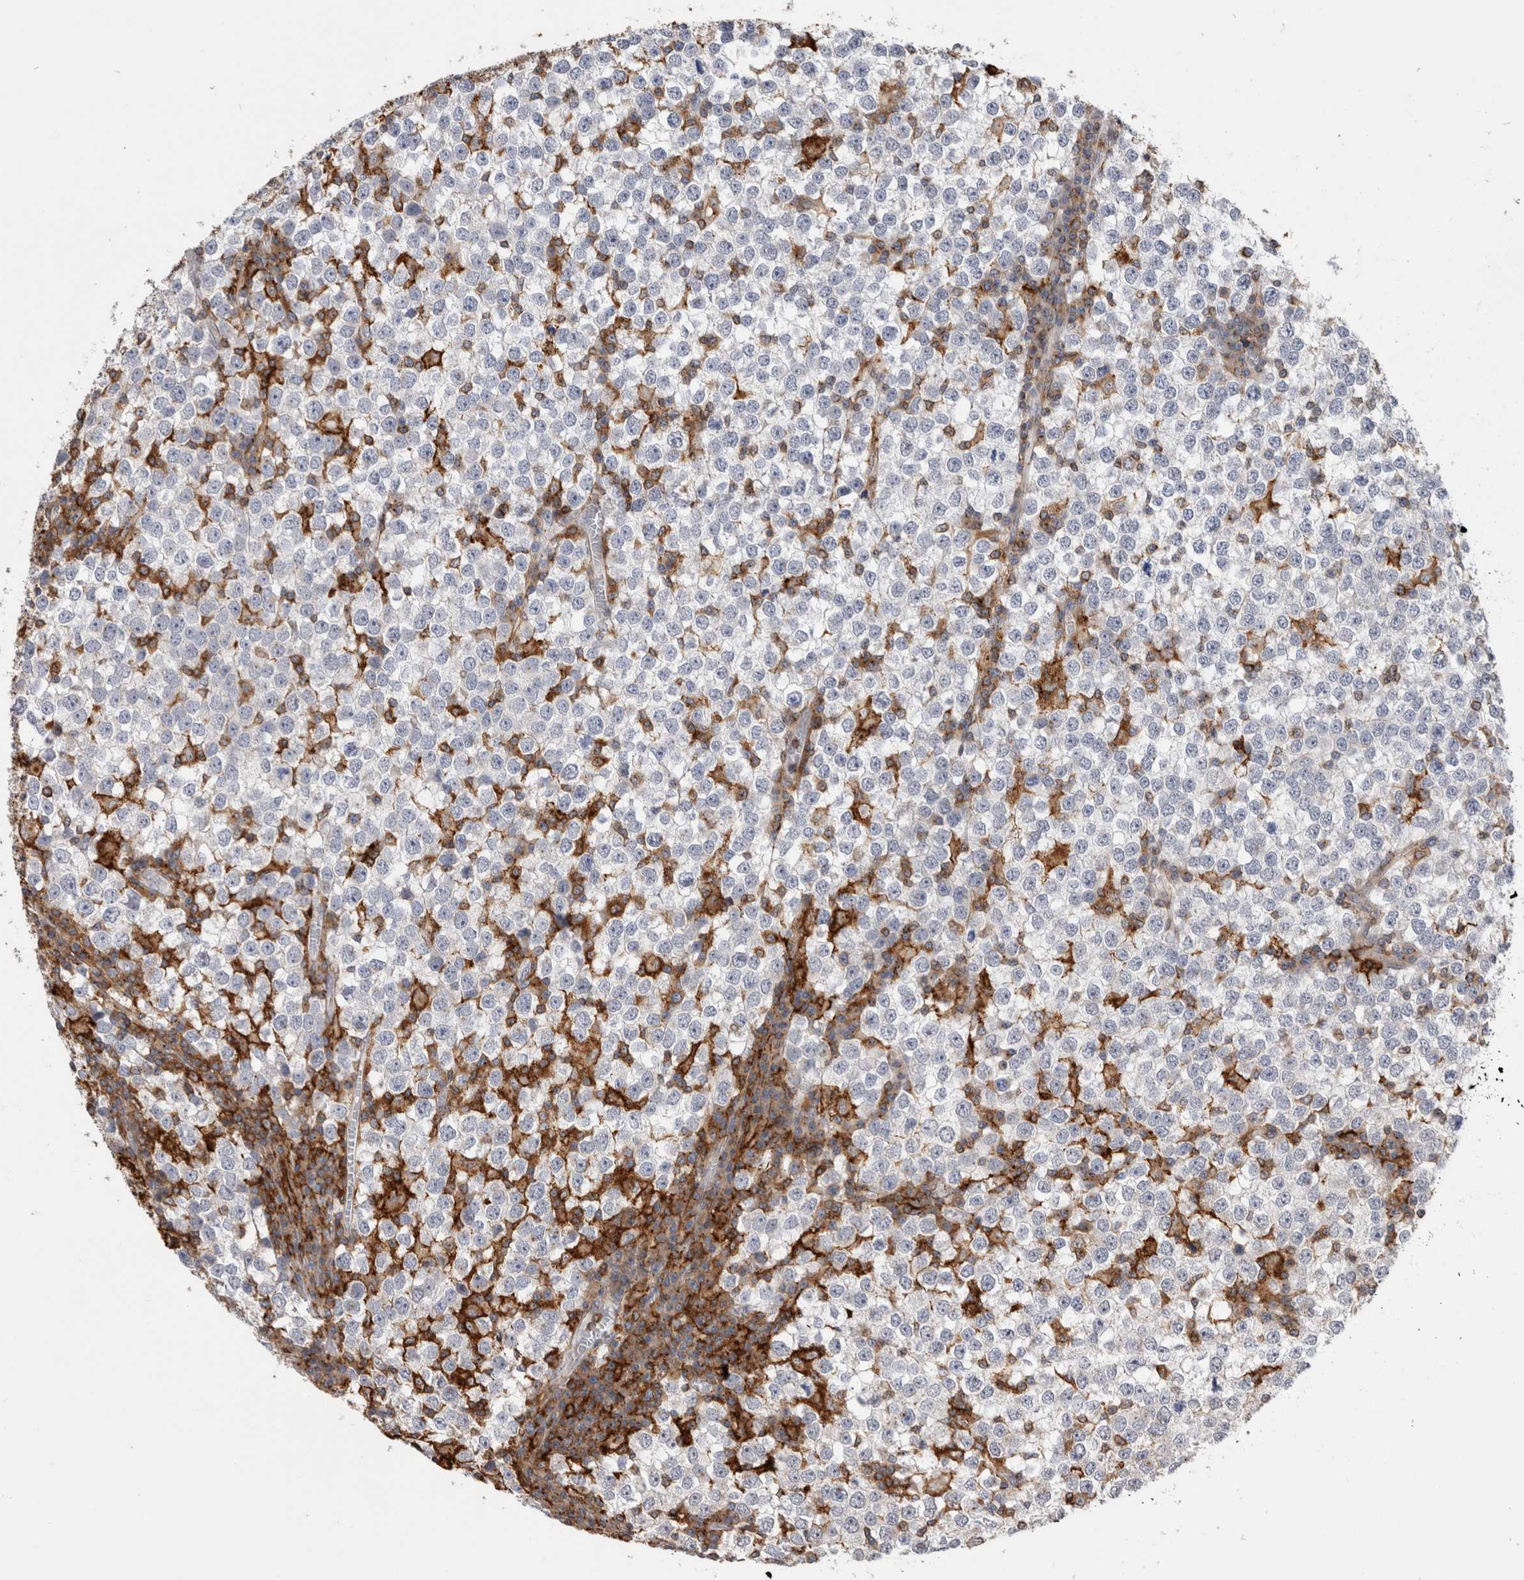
{"staining": {"intensity": "negative", "quantity": "none", "location": "none"}, "tissue": "testis cancer", "cell_type": "Tumor cells", "image_type": "cancer", "snomed": [{"axis": "morphology", "description": "Seminoma, NOS"}, {"axis": "topography", "description": "Testis"}], "caption": "Human seminoma (testis) stained for a protein using immunohistochemistry (IHC) shows no staining in tumor cells.", "gene": "CCDC88B", "patient": {"sex": "male", "age": 65}}